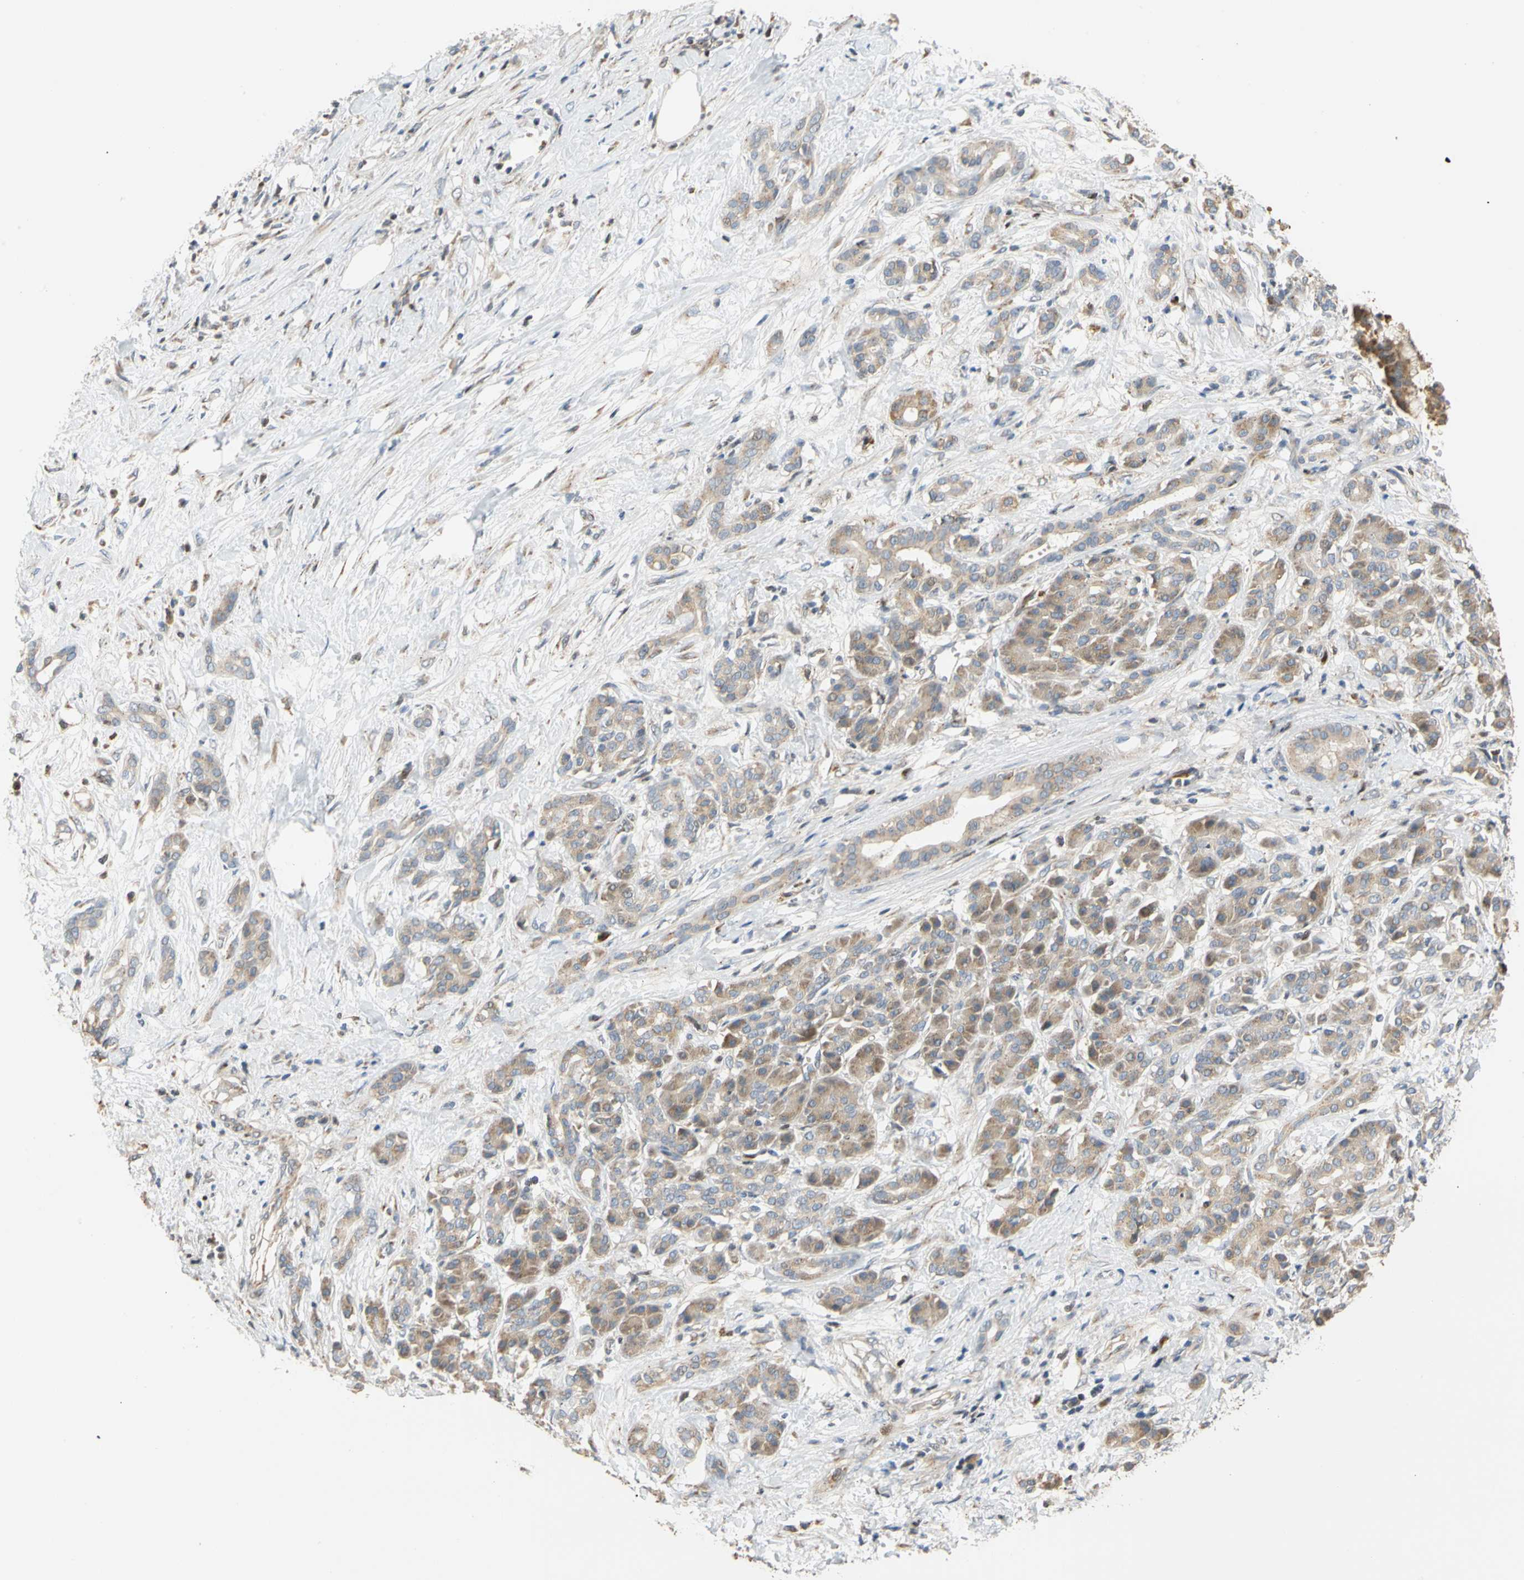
{"staining": {"intensity": "weak", "quantity": "25%-75%", "location": "cytoplasmic/membranous"}, "tissue": "pancreatic cancer", "cell_type": "Tumor cells", "image_type": "cancer", "snomed": [{"axis": "morphology", "description": "Adenocarcinoma, NOS"}, {"axis": "topography", "description": "Pancreas"}], "caption": "An image of human pancreatic adenocarcinoma stained for a protein shows weak cytoplasmic/membranous brown staining in tumor cells. (Brightfield microscopy of DAB IHC at high magnification).", "gene": "IP6K2", "patient": {"sex": "male", "age": 41}}